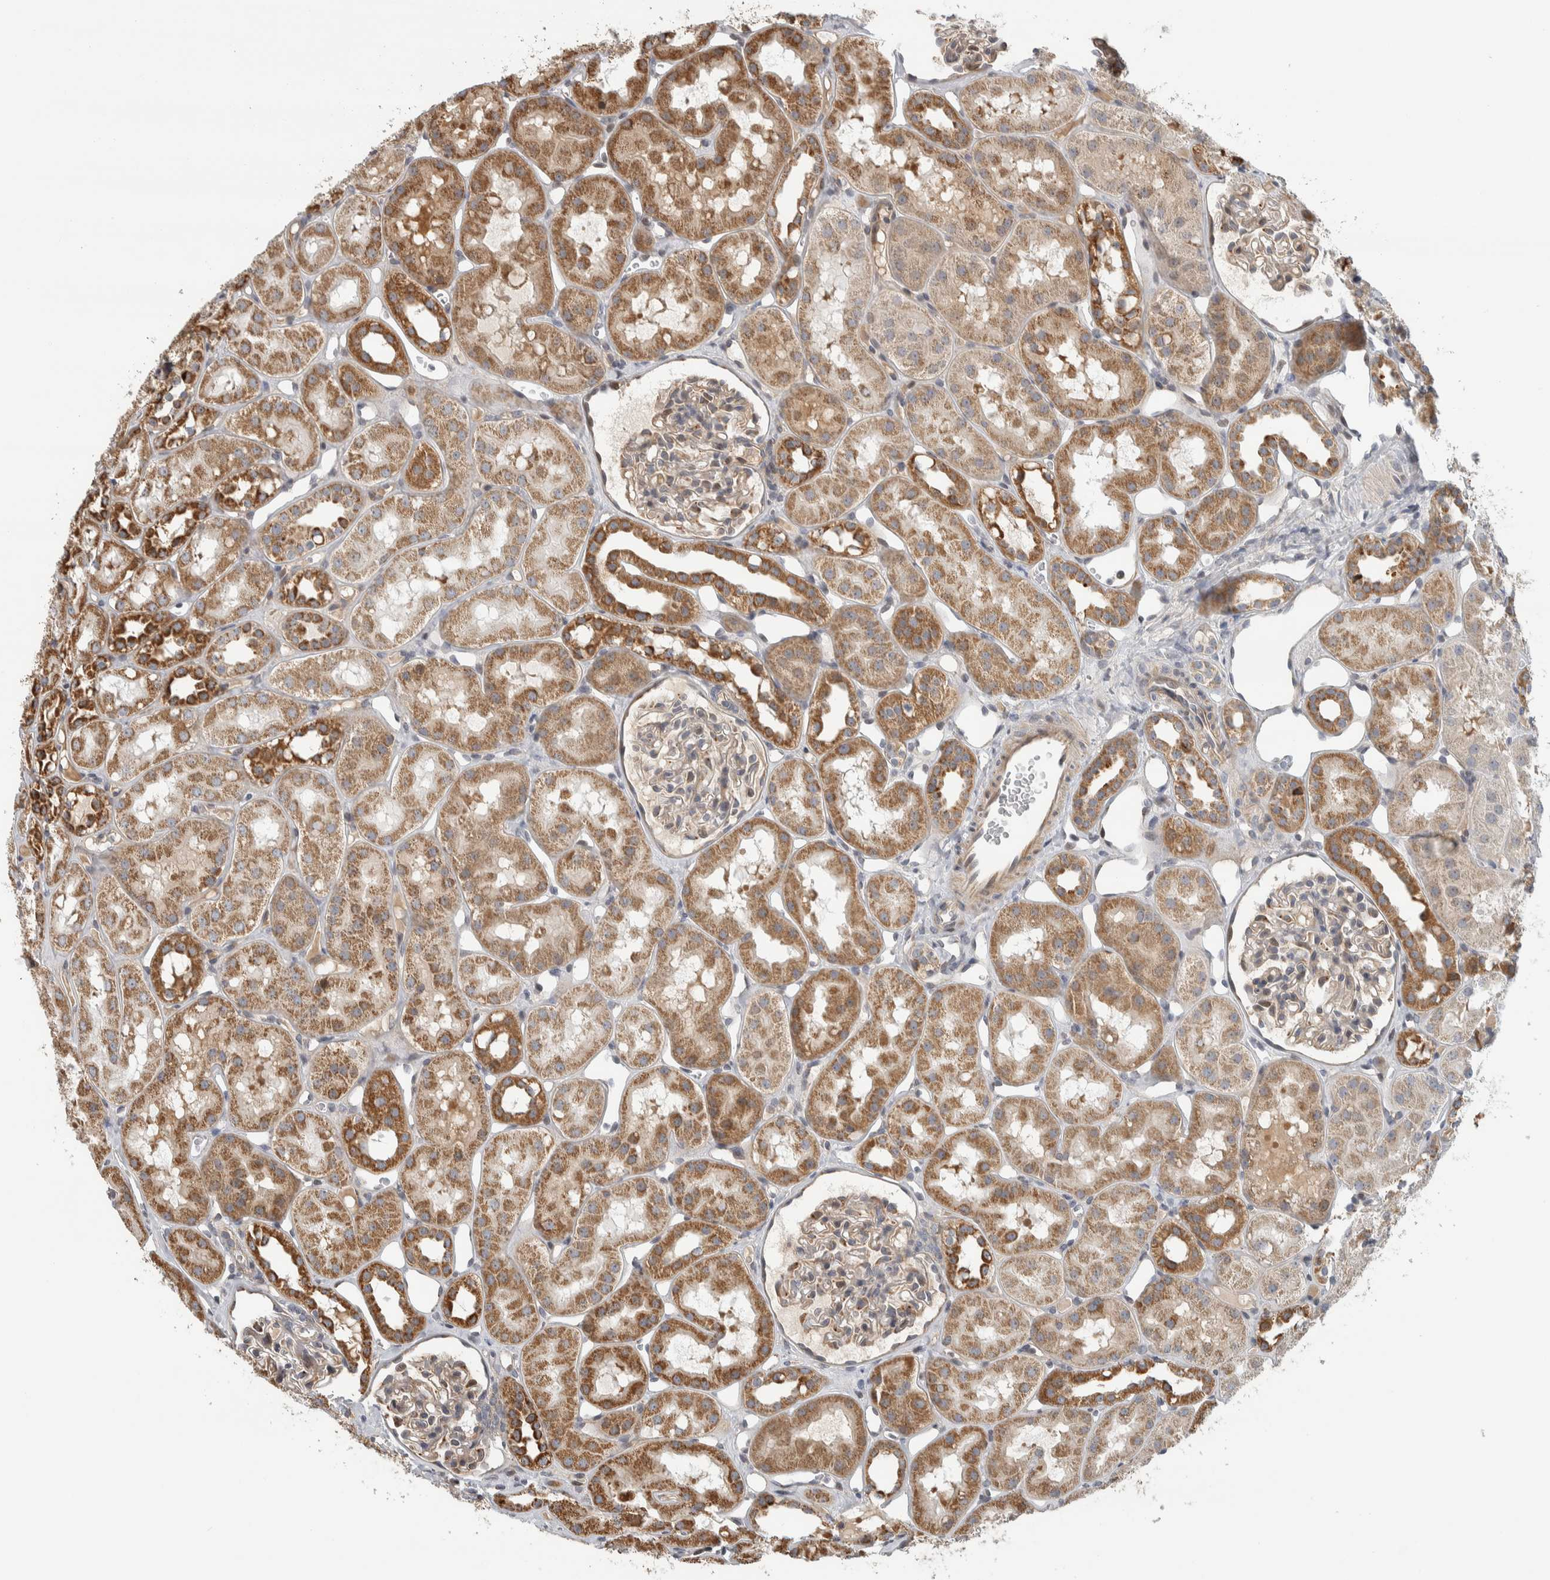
{"staining": {"intensity": "weak", "quantity": "<25%", "location": "cytoplasmic/membranous"}, "tissue": "kidney", "cell_type": "Cells in glomeruli", "image_type": "normal", "snomed": [{"axis": "morphology", "description": "Normal tissue, NOS"}, {"axis": "topography", "description": "Kidney"}], "caption": "DAB (3,3'-diaminobenzidine) immunohistochemical staining of normal human kidney exhibits no significant staining in cells in glomeruli. (Stains: DAB (3,3'-diaminobenzidine) immunohistochemistry with hematoxylin counter stain, Microscopy: brightfield microscopy at high magnification).", "gene": "AFP", "patient": {"sex": "male", "age": 16}}